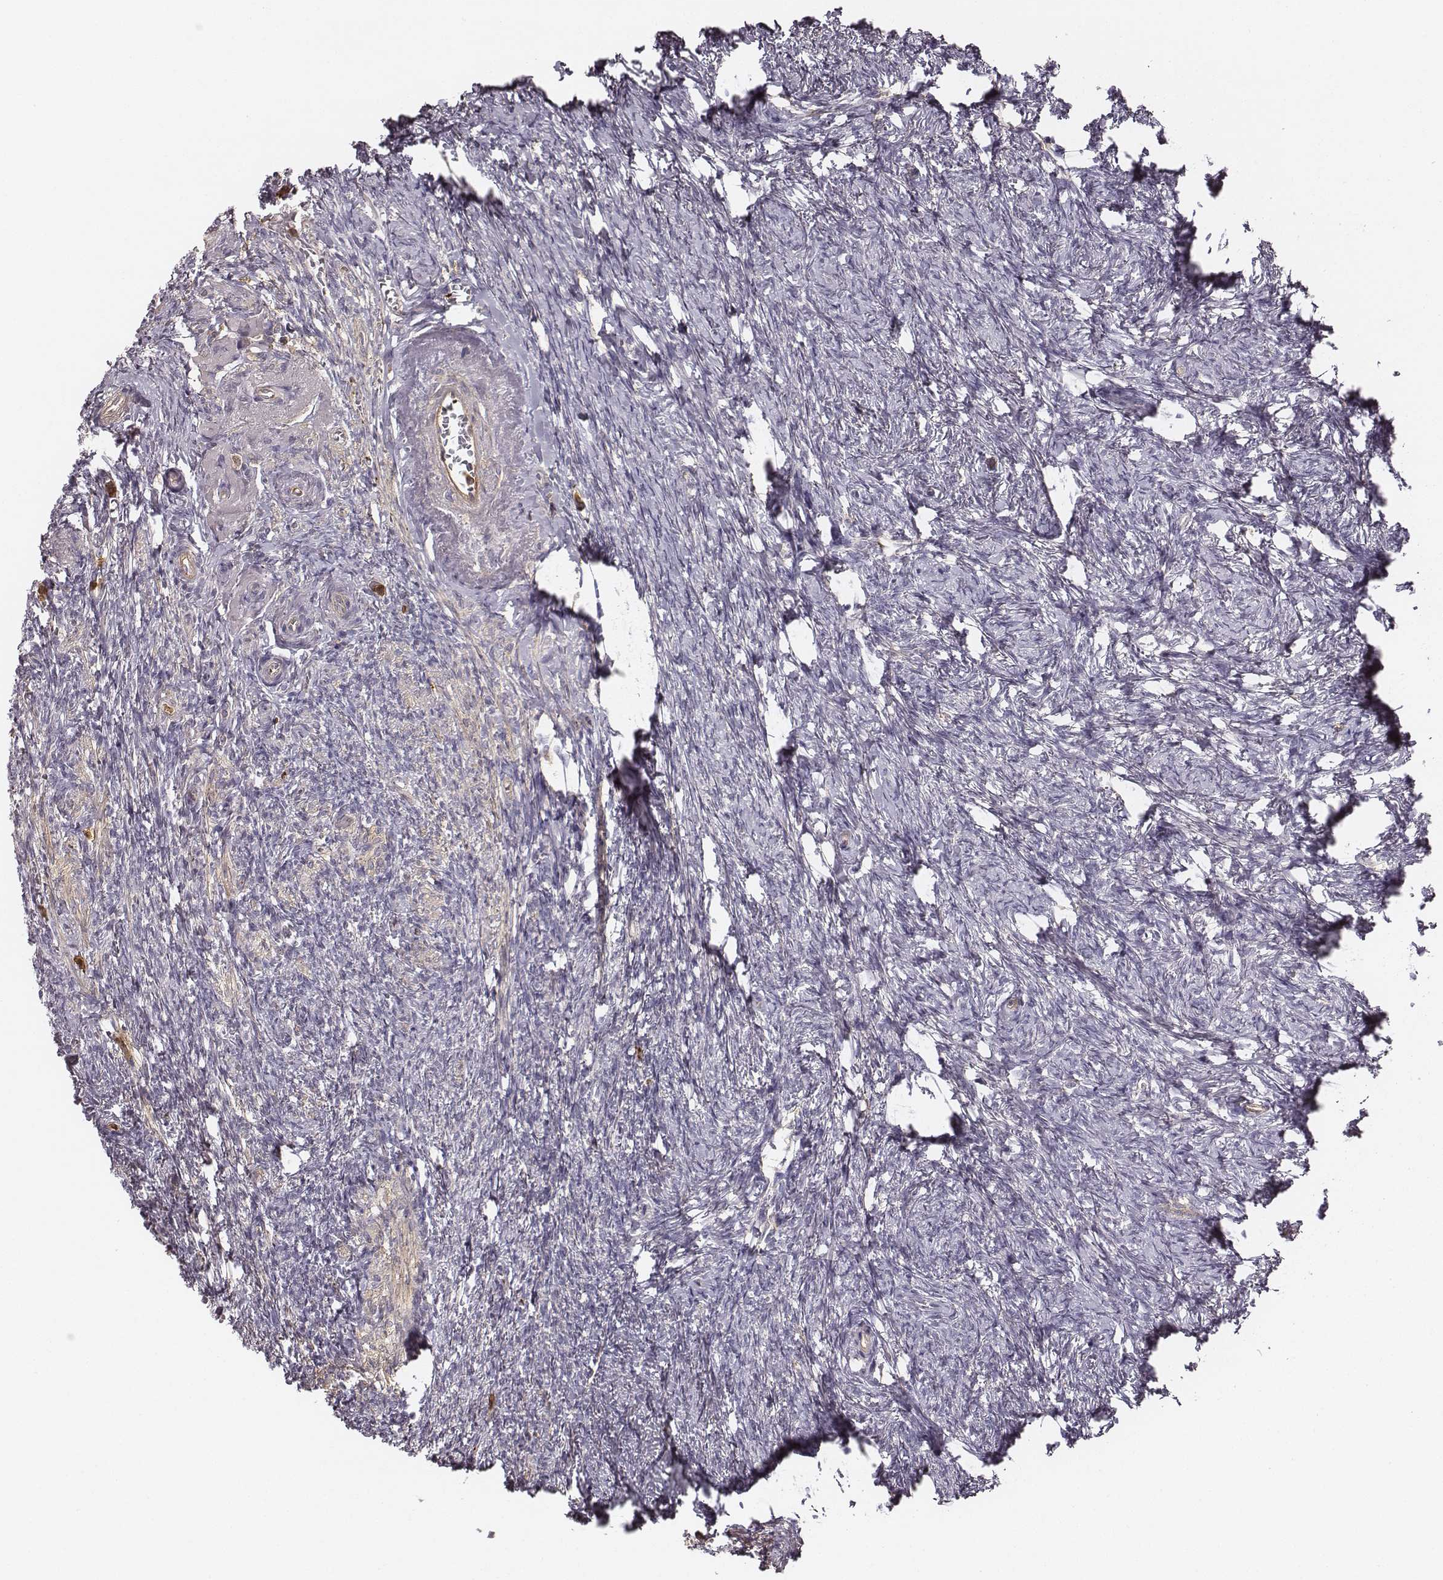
{"staining": {"intensity": "negative", "quantity": "none", "location": "none"}, "tissue": "ovary", "cell_type": "Follicle cells", "image_type": "normal", "snomed": [{"axis": "morphology", "description": "Normal tissue, NOS"}, {"axis": "topography", "description": "Ovary"}], "caption": "There is no significant expression in follicle cells of ovary. (DAB (3,3'-diaminobenzidine) IHC with hematoxylin counter stain).", "gene": "ZYX", "patient": {"sex": "female", "age": 72}}